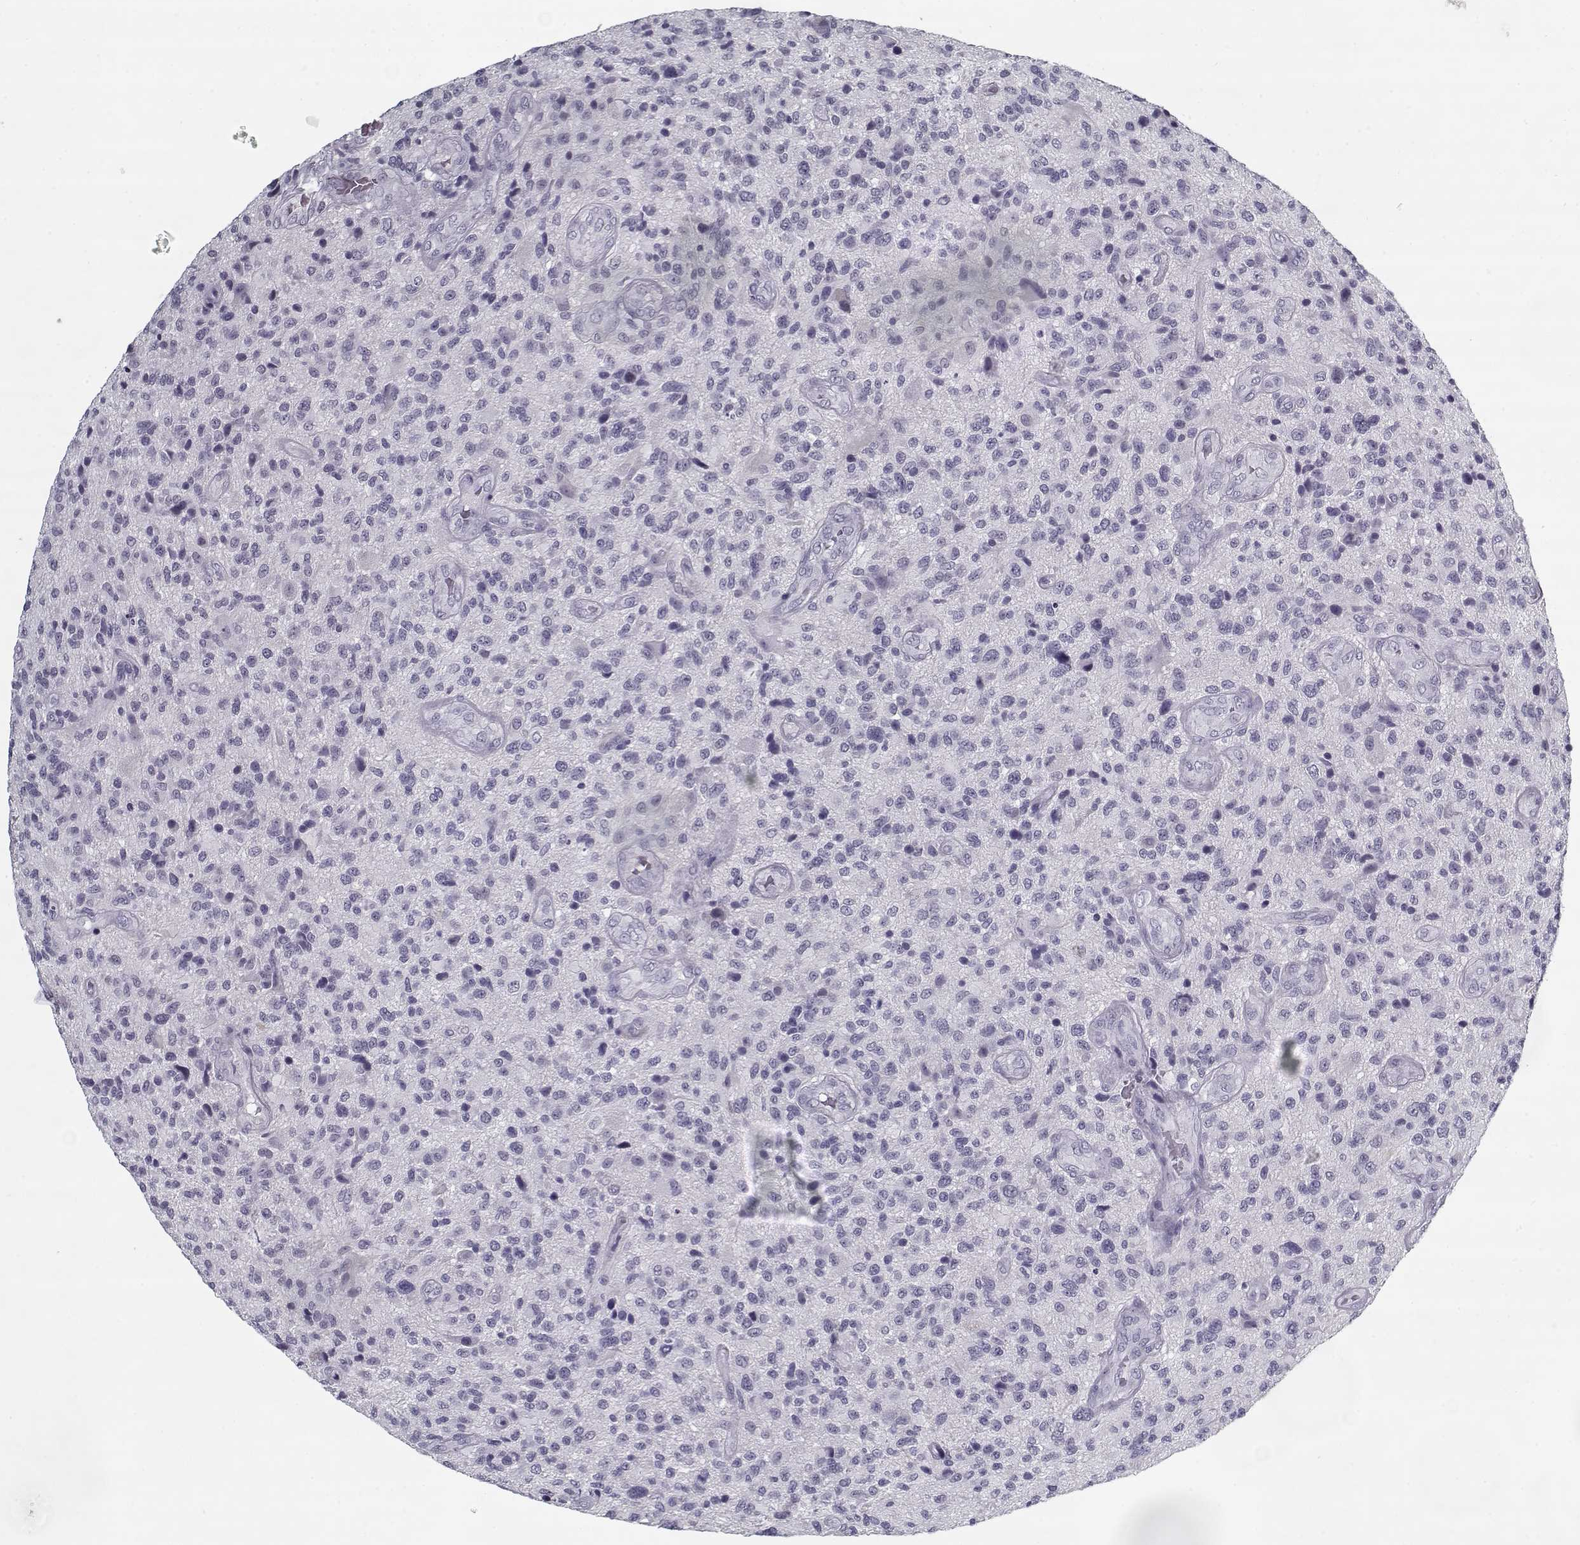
{"staining": {"intensity": "negative", "quantity": "none", "location": "none"}, "tissue": "glioma", "cell_type": "Tumor cells", "image_type": "cancer", "snomed": [{"axis": "morphology", "description": "Glioma, malignant, High grade"}, {"axis": "topography", "description": "Brain"}], "caption": "DAB (3,3'-diaminobenzidine) immunohistochemical staining of glioma shows no significant positivity in tumor cells. Brightfield microscopy of immunohistochemistry (IHC) stained with DAB (brown) and hematoxylin (blue), captured at high magnification.", "gene": "RNF32", "patient": {"sex": "male", "age": 47}}